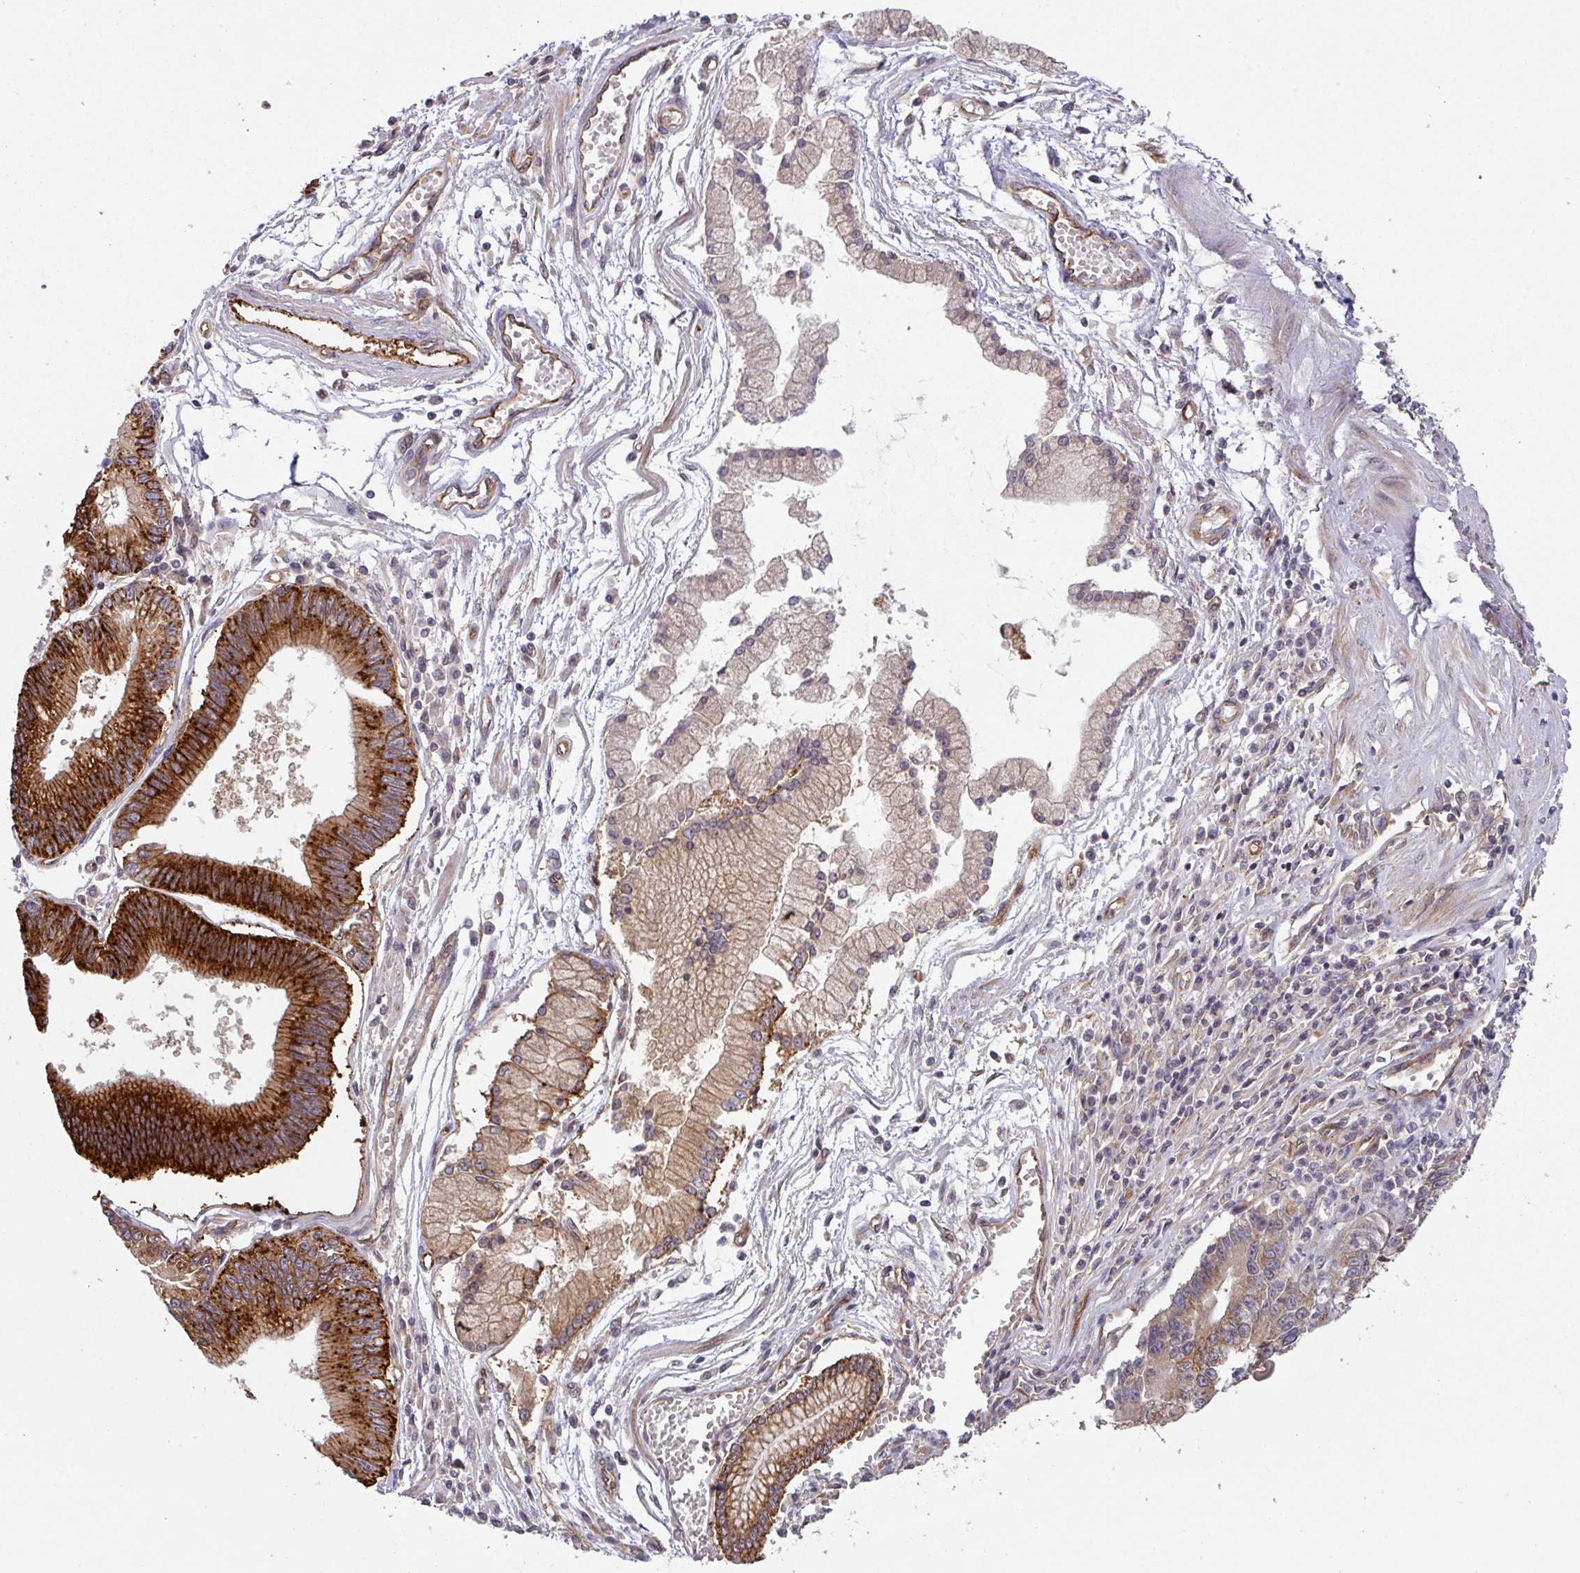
{"staining": {"intensity": "strong", "quantity": "25%-75%", "location": "cytoplasmic/membranous"}, "tissue": "stomach cancer", "cell_type": "Tumor cells", "image_type": "cancer", "snomed": [{"axis": "morphology", "description": "Adenocarcinoma, NOS"}, {"axis": "topography", "description": "Stomach"}], "caption": "Stomach cancer tissue displays strong cytoplasmic/membranous staining in approximately 25%-75% of tumor cells", "gene": "CYFIP2", "patient": {"sex": "male", "age": 59}}